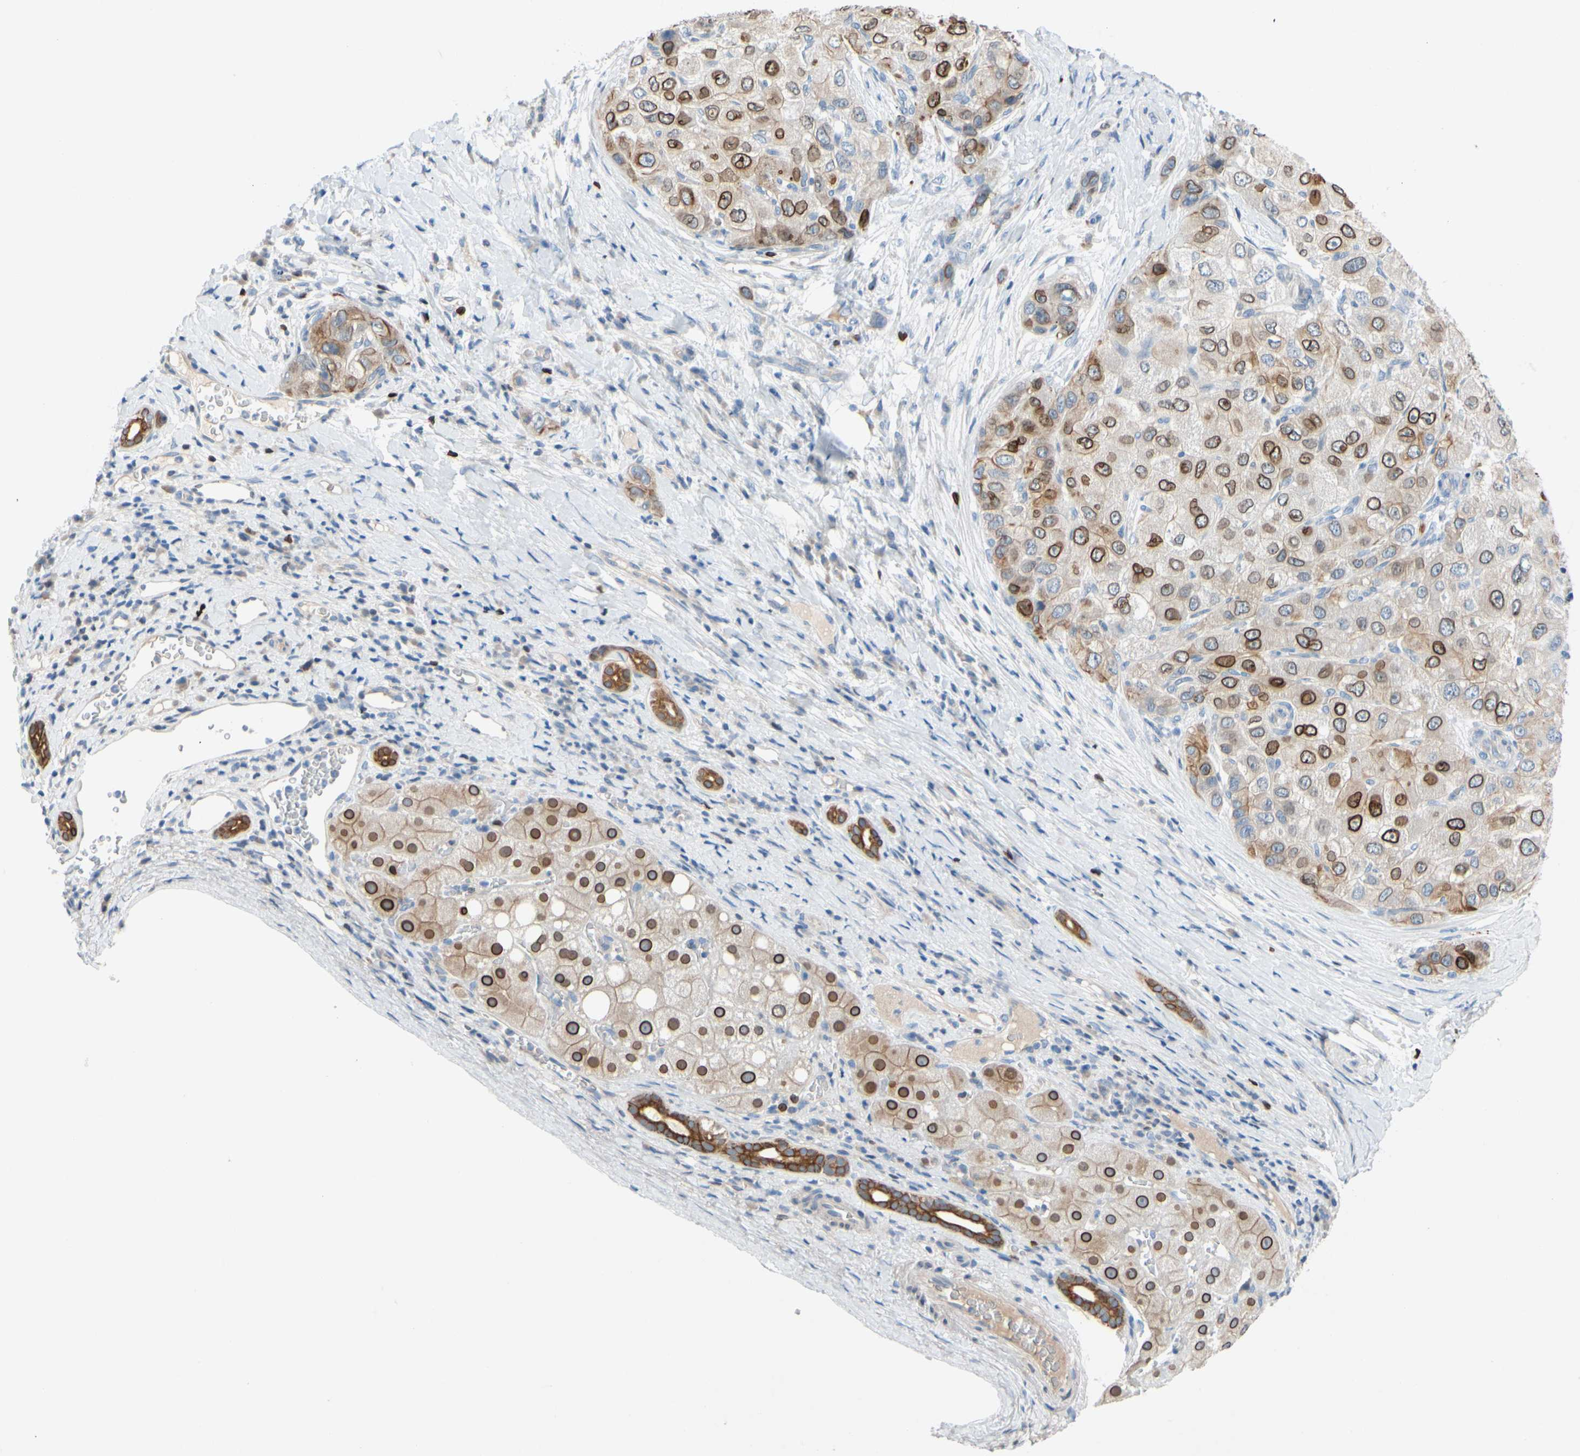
{"staining": {"intensity": "moderate", "quantity": ">75%", "location": "cytoplasmic/membranous,nuclear"}, "tissue": "liver cancer", "cell_type": "Tumor cells", "image_type": "cancer", "snomed": [{"axis": "morphology", "description": "Carcinoma, Hepatocellular, NOS"}, {"axis": "topography", "description": "Liver"}], "caption": "A brown stain highlights moderate cytoplasmic/membranous and nuclear positivity of a protein in liver hepatocellular carcinoma tumor cells.", "gene": "ZNF132", "patient": {"sex": "male", "age": 80}}